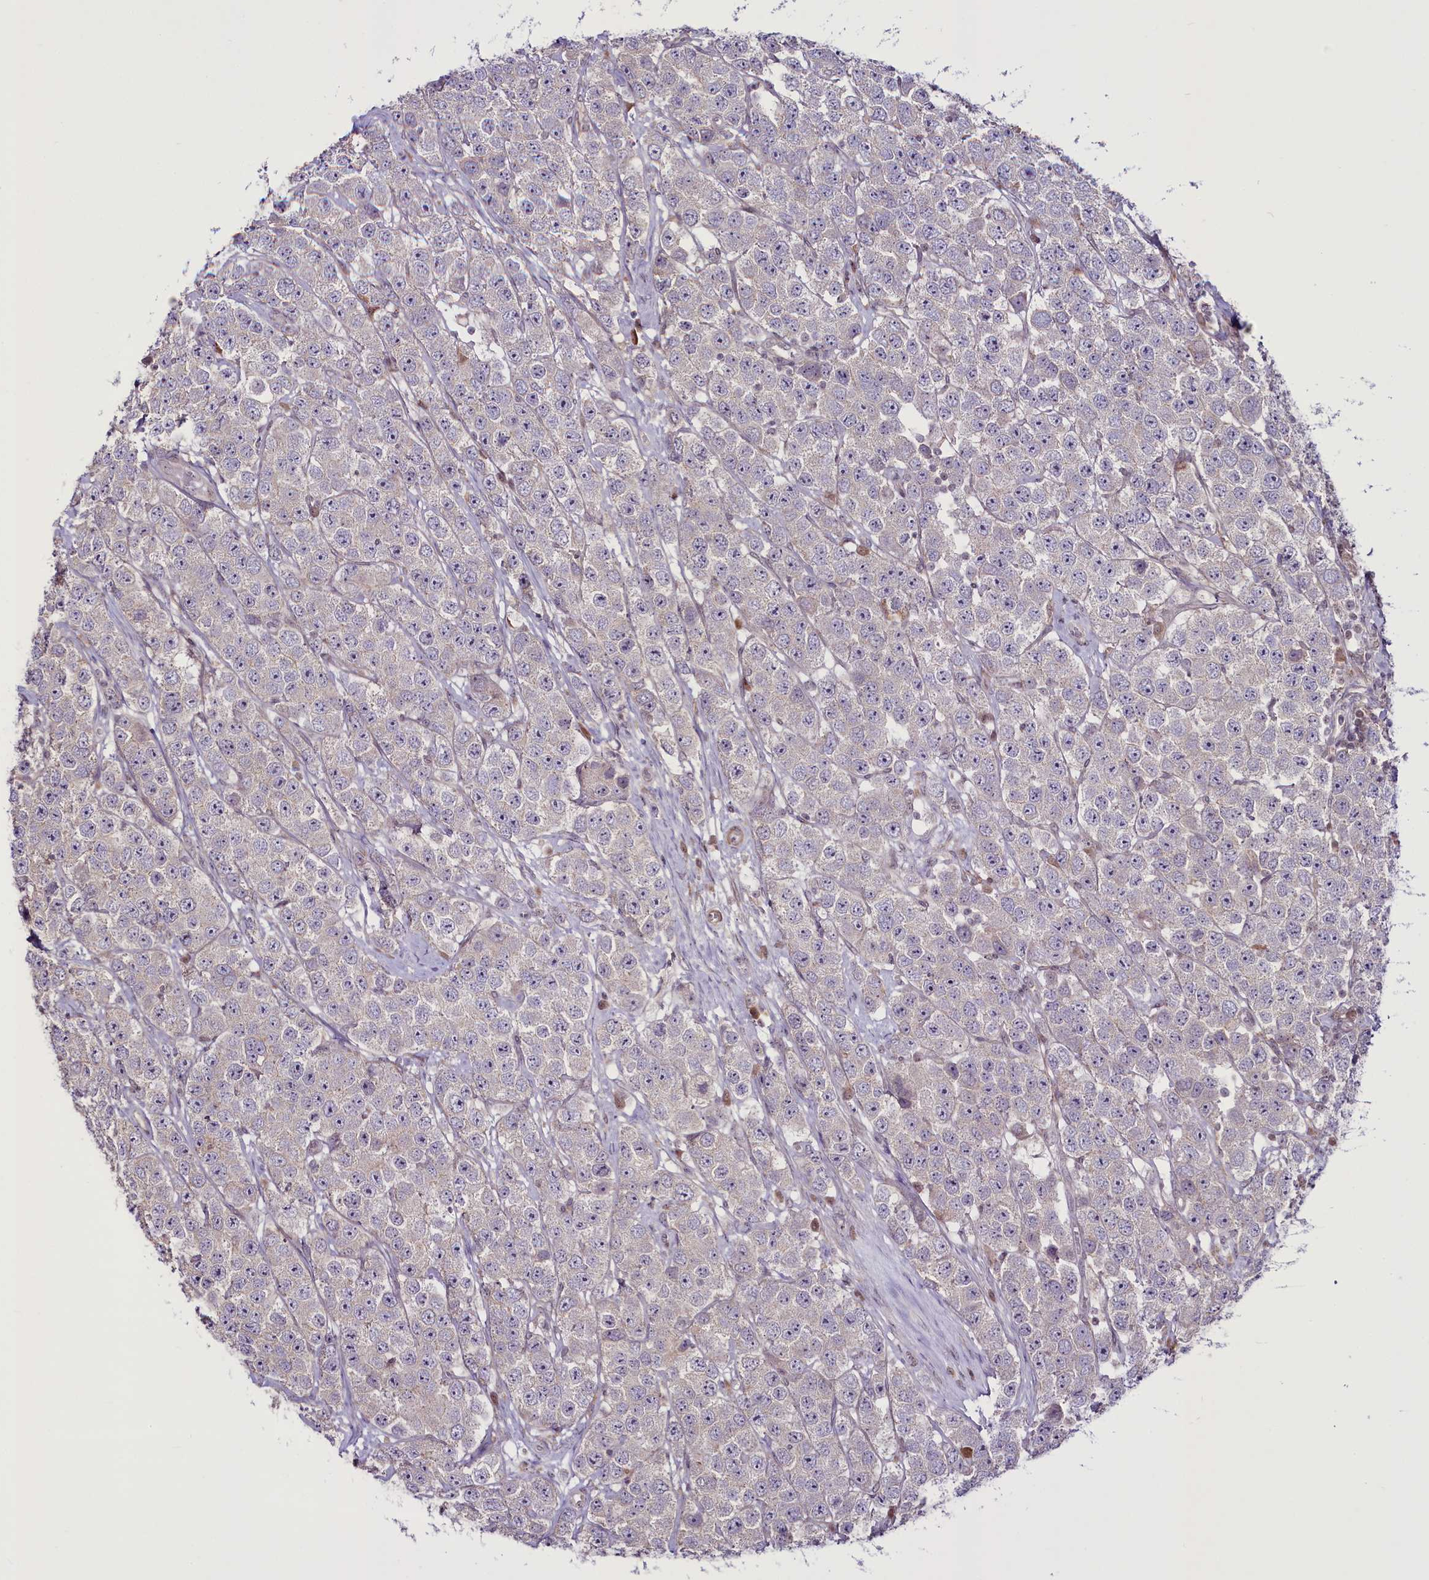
{"staining": {"intensity": "negative", "quantity": "none", "location": "none"}, "tissue": "testis cancer", "cell_type": "Tumor cells", "image_type": "cancer", "snomed": [{"axis": "morphology", "description": "Seminoma, NOS"}, {"axis": "topography", "description": "Testis"}], "caption": "Micrograph shows no significant protein expression in tumor cells of testis seminoma.", "gene": "RSBN1", "patient": {"sex": "male", "age": 28}}